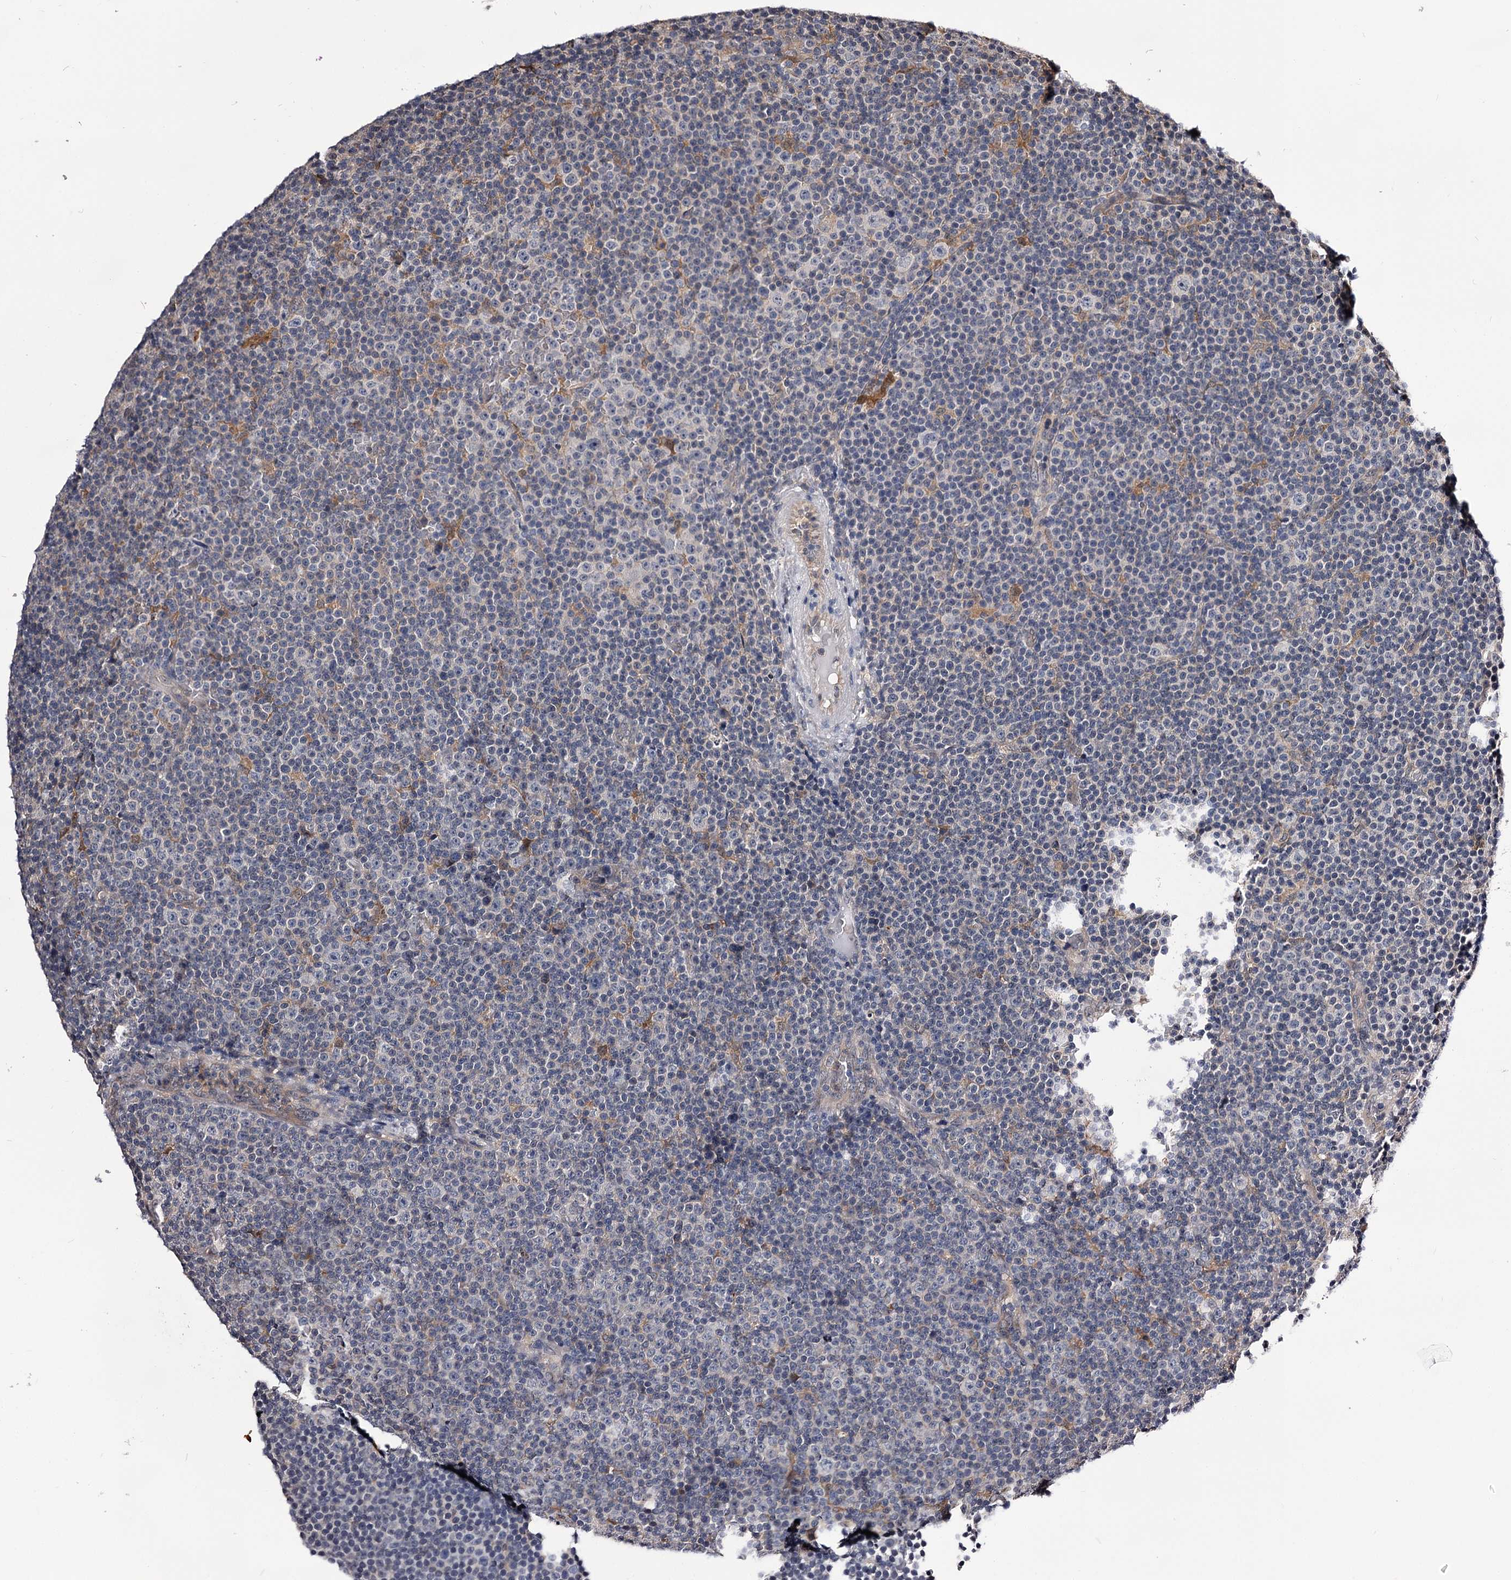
{"staining": {"intensity": "negative", "quantity": "none", "location": "none"}, "tissue": "lymphoma", "cell_type": "Tumor cells", "image_type": "cancer", "snomed": [{"axis": "morphology", "description": "Malignant lymphoma, non-Hodgkin's type, Low grade"}, {"axis": "topography", "description": "Lymph node"}], "caption": "Lymphoma stained for a protein using immunohistochemistry displays no positivity tumor cells.", "gene": "GSTO1", "patient": {"sex": "female", "age": 67}}